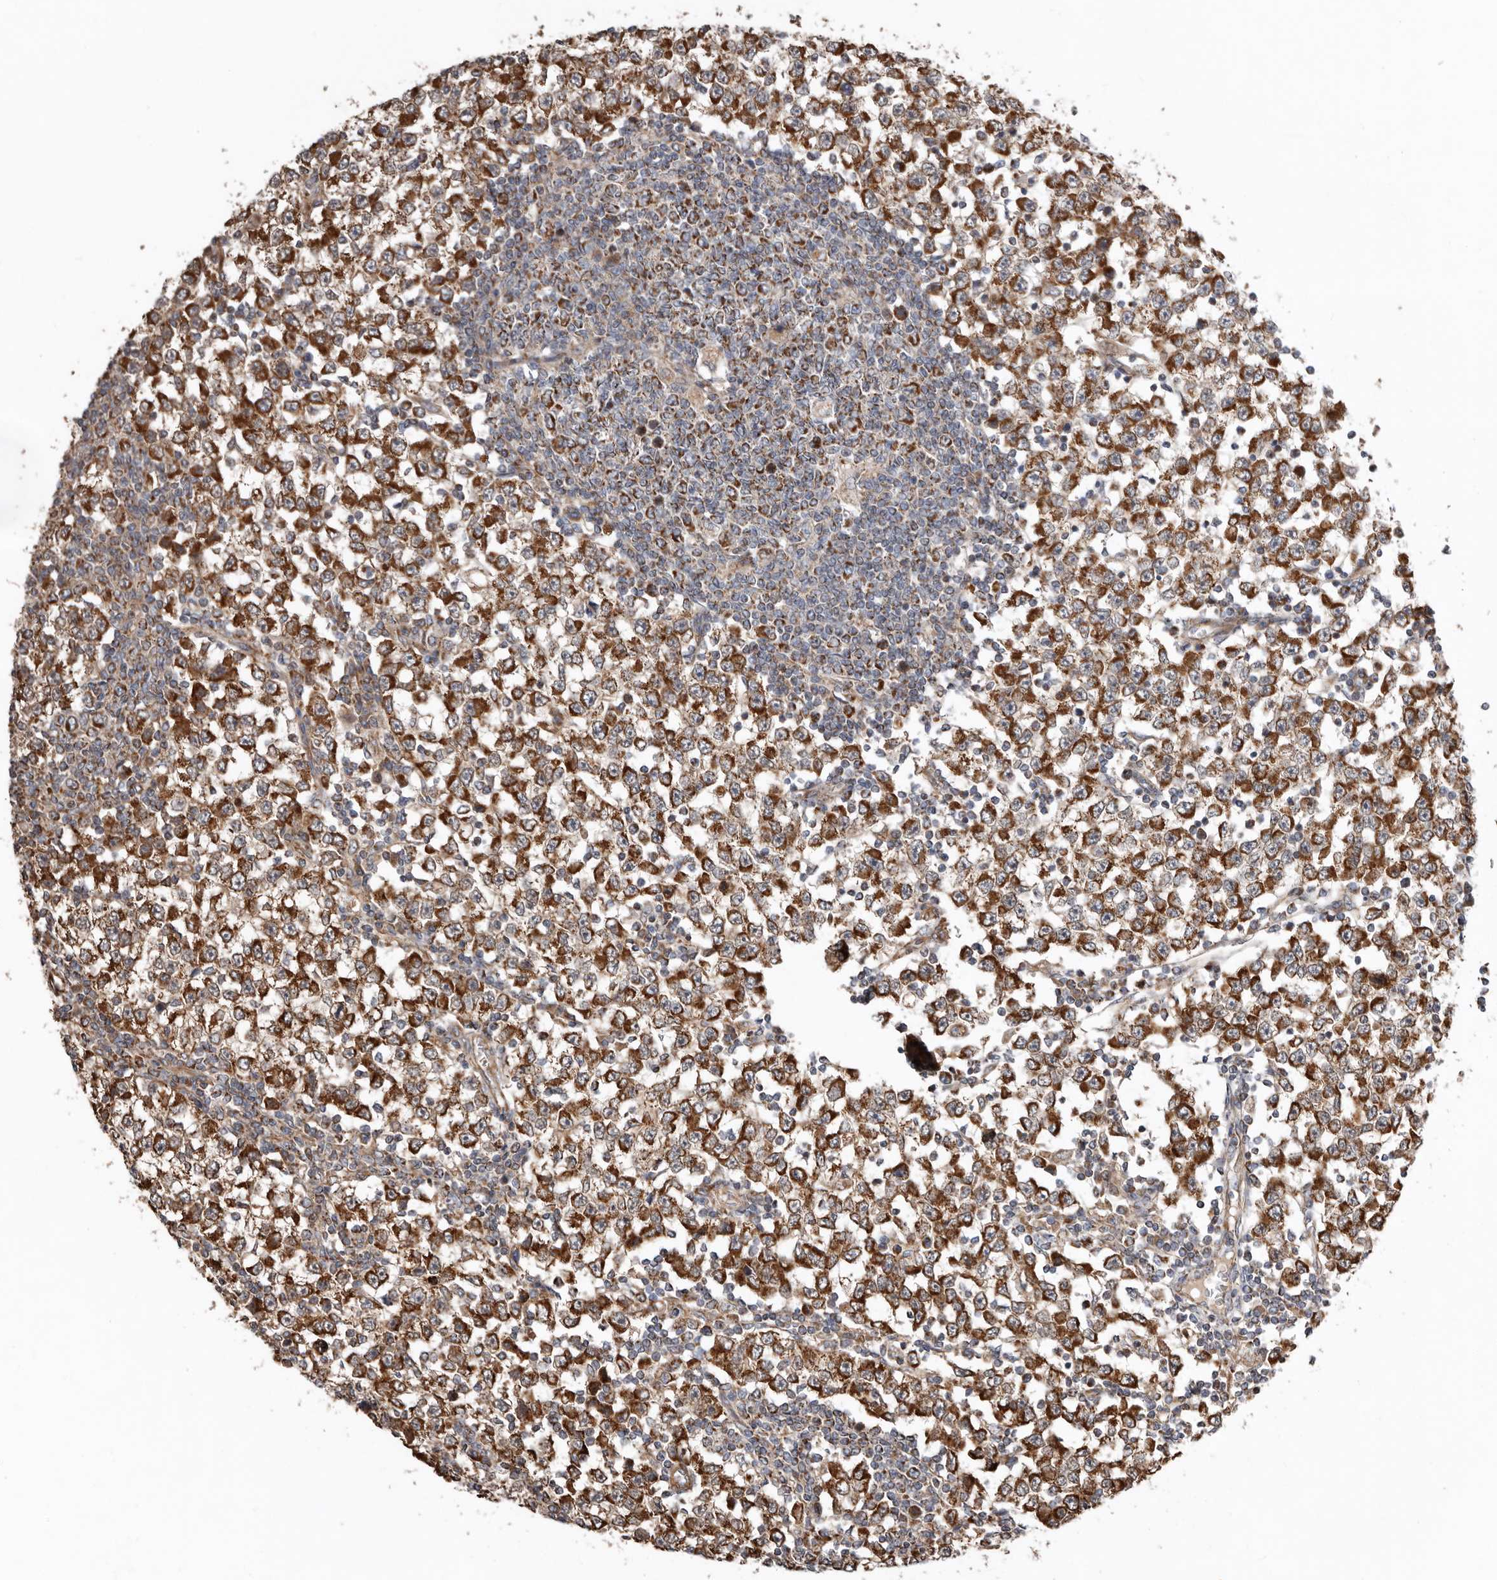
{"staining": {"intensity": "strong", "quantity": ">75%", "location": "cytoplasmic/membranous"}, "tissue": "testis cancer", "cell_type": "Tumor cells", "image_type": "cancer", "snomed": [{"axis": "morphology", "description": "Seminoma, NOS"}, {"axis": "topography", "description": "Testis"}], "caption": "Immunohistochemistry of testis seminoma reveals high levels of strong cytoplasmic/membranous expression in about >75% of tumor cells. The staining was performed using DAB (3,3'-diaminobenzidine) to visualize the protein expression in brown, while the nuclei were stained in blue with hematoxylin (Magnification: 20x).", "gene": "PROKR1", "patient": {"sex": "male", "age": 65}}